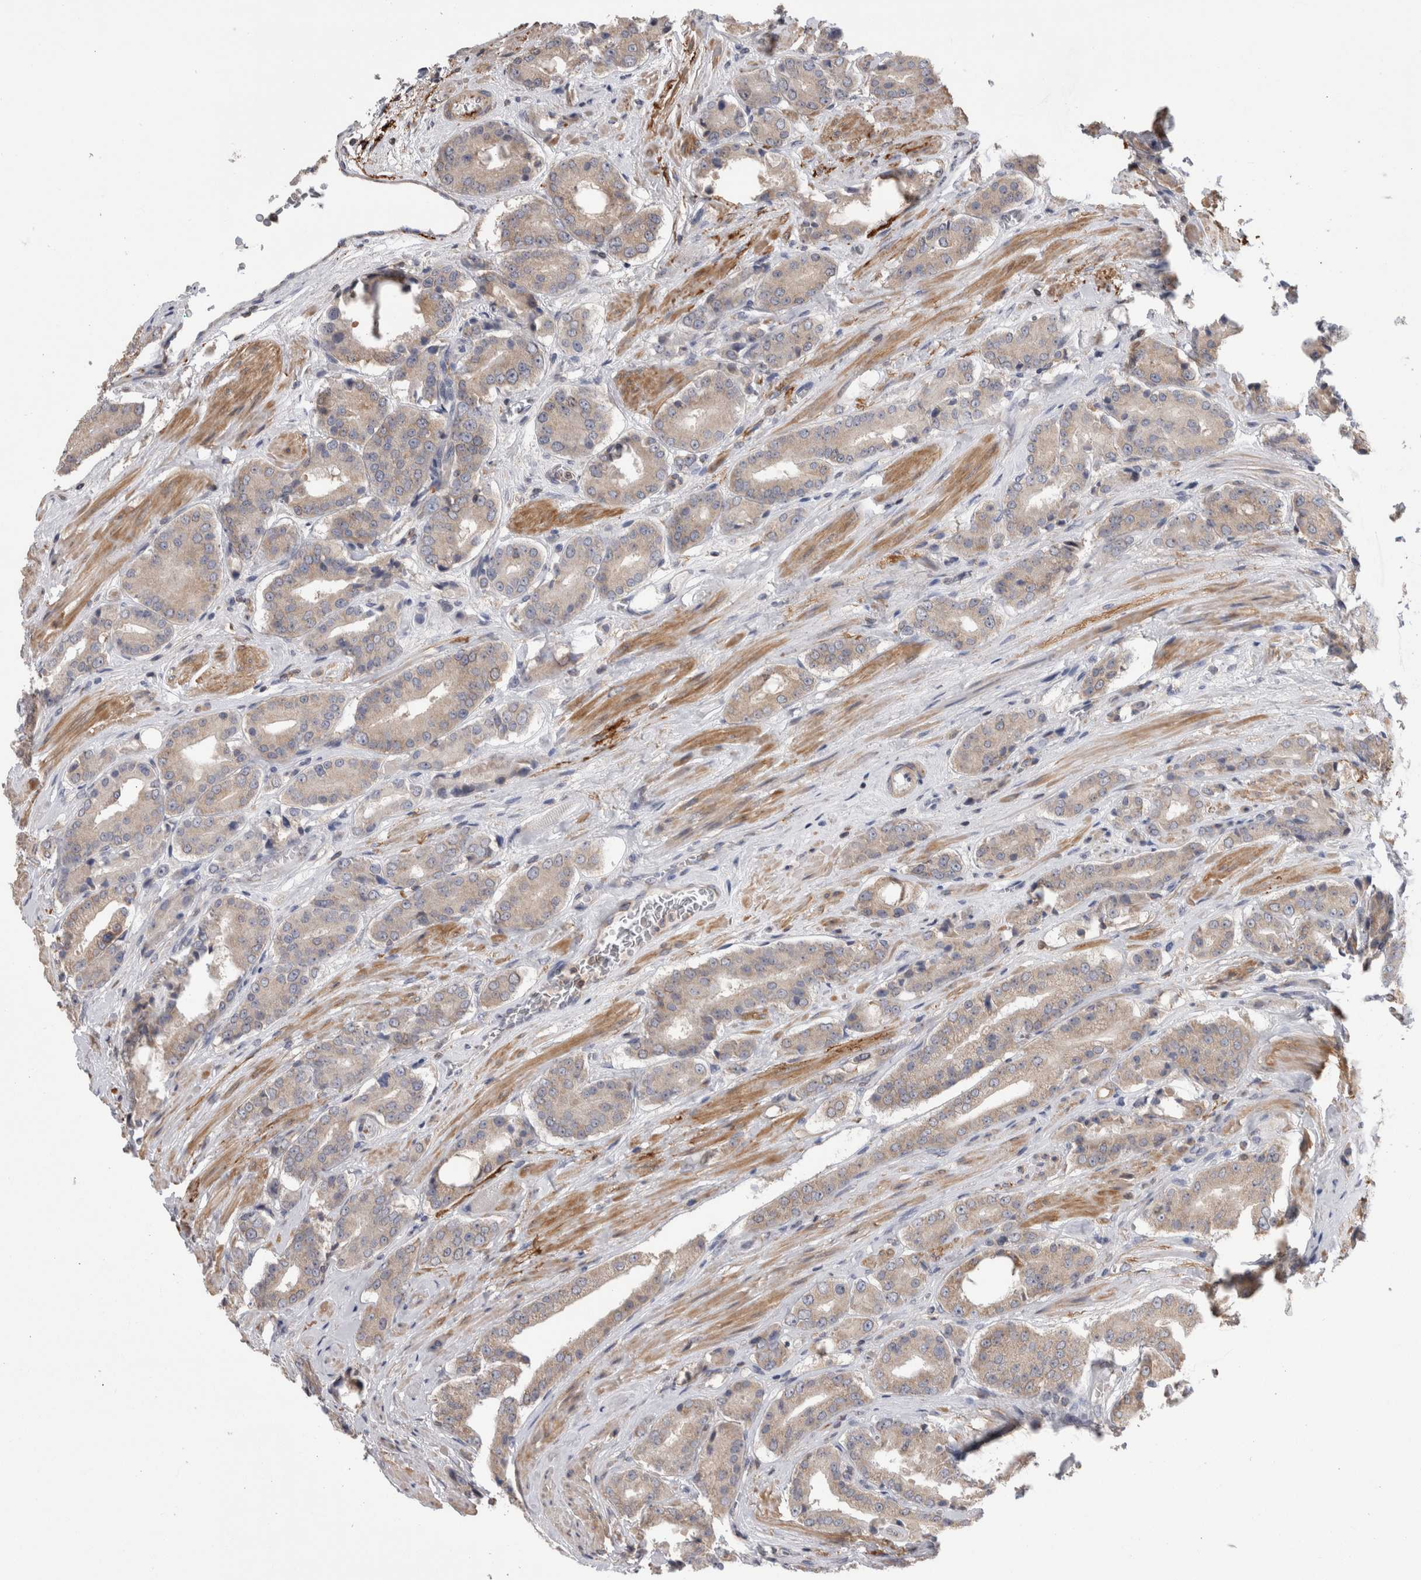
{"staining": {"intensity": "weak", "quantity": ">75%", "location": "cytoplasmic/membranous"}, "tissue": "prostate cancer", "cell_type": "Tumor cells", "image_type": "cancer", "snomed": [{"axis": "morphology", "description": "Adenocarcinoma, High grade"}, {"axis": "topography", "description": "Prostate"}], "caption": "IHC image of neoplastic tissue: human prostate cancer stained using immunohistochemistry (IHC) demonstrates low levels of weak protein expression localized specifically in the cytoplasmic/membranous of tumor cells, appearing as a cytoplasmic/membranous brown color.", "gene": "DARS2", "patient": {"sex": "male", "age": 71}}